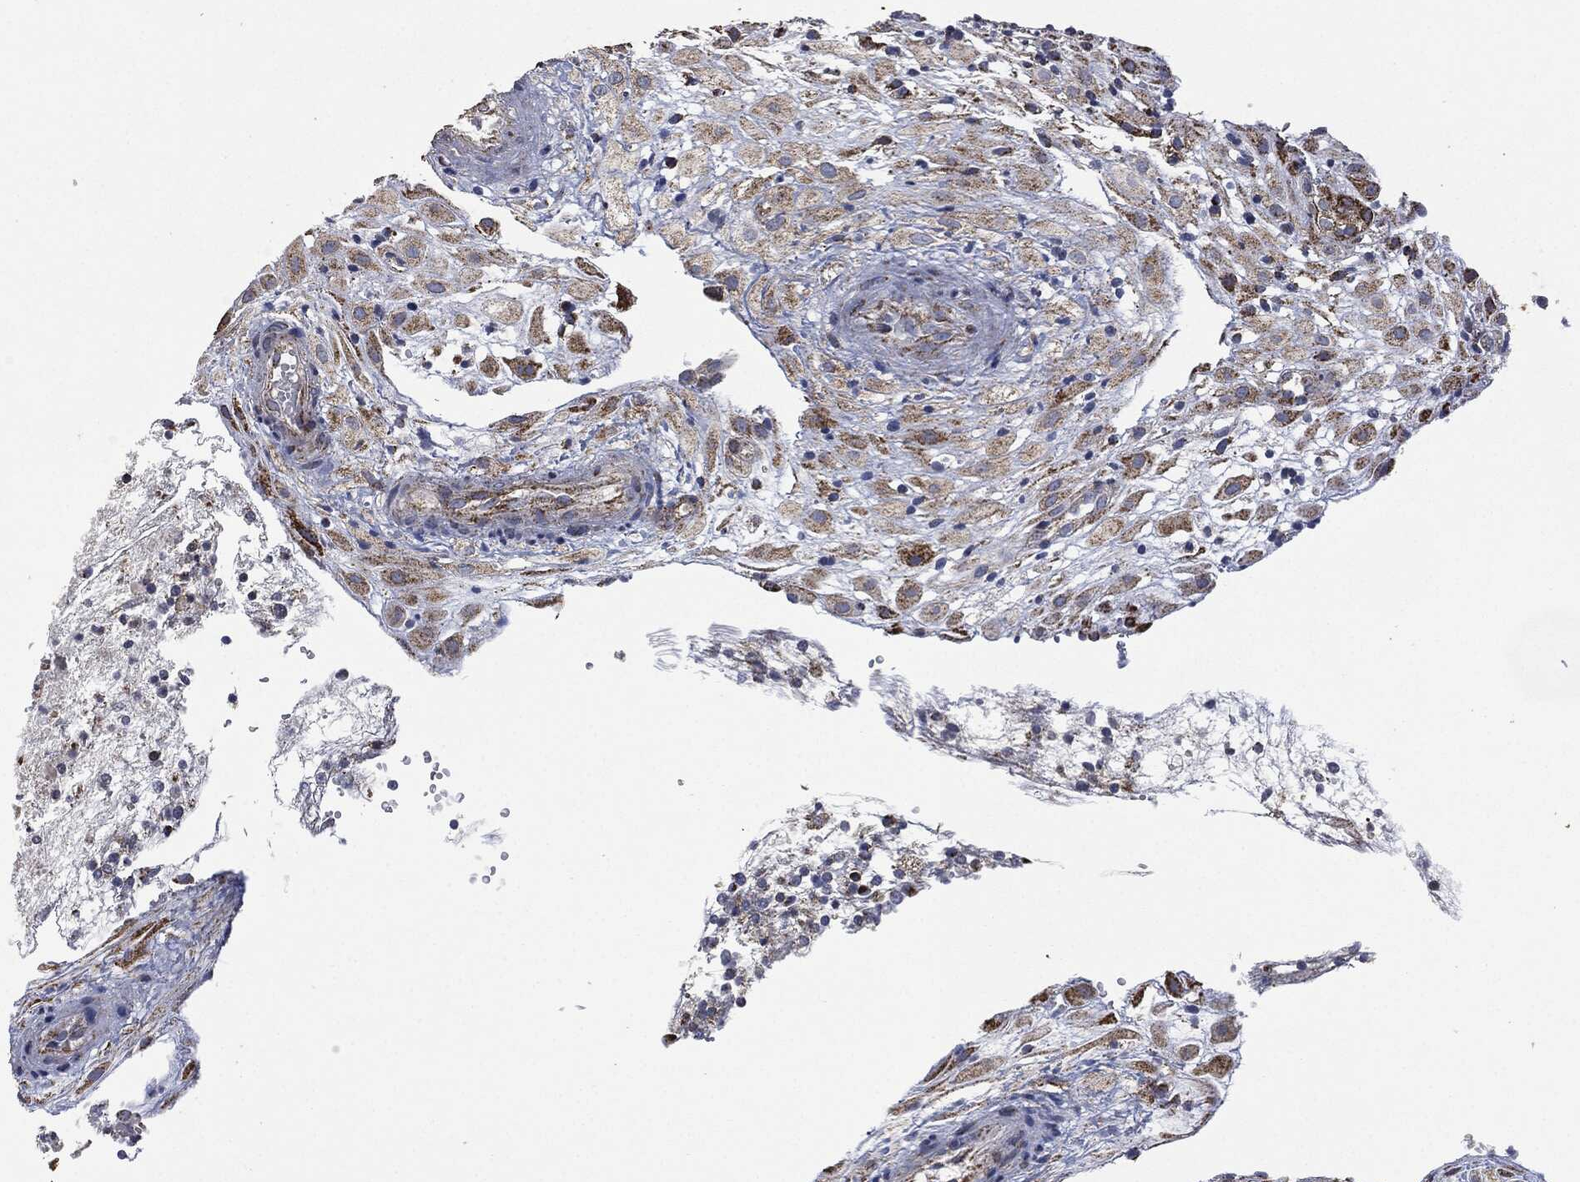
{"staining": {"intensity": "moderate", "quantity": ">75%", "location": "cytoplasmic/membranous"}, "tissue": "placenta", "cell_type": "Decidual cells", "image_type": "normal", "snomed": [{"axis": "morphology", "description": "Normal tissue, NOS"}, {"axis": "topography", "description": "Placenta"}], "caption": "Benign placenta shows moderate cytoplasmic/membranous staining in approximately >75% of decidual cells, visualized by immunohistochemistry. (Stains: DAB (3,3'-diaminobenzidine) in brown, nuclei in blue, Microscopy: brightfield microscopy at high magnification).", "gene": "RYK", "patient": {"sex": "female", "age": 24}}